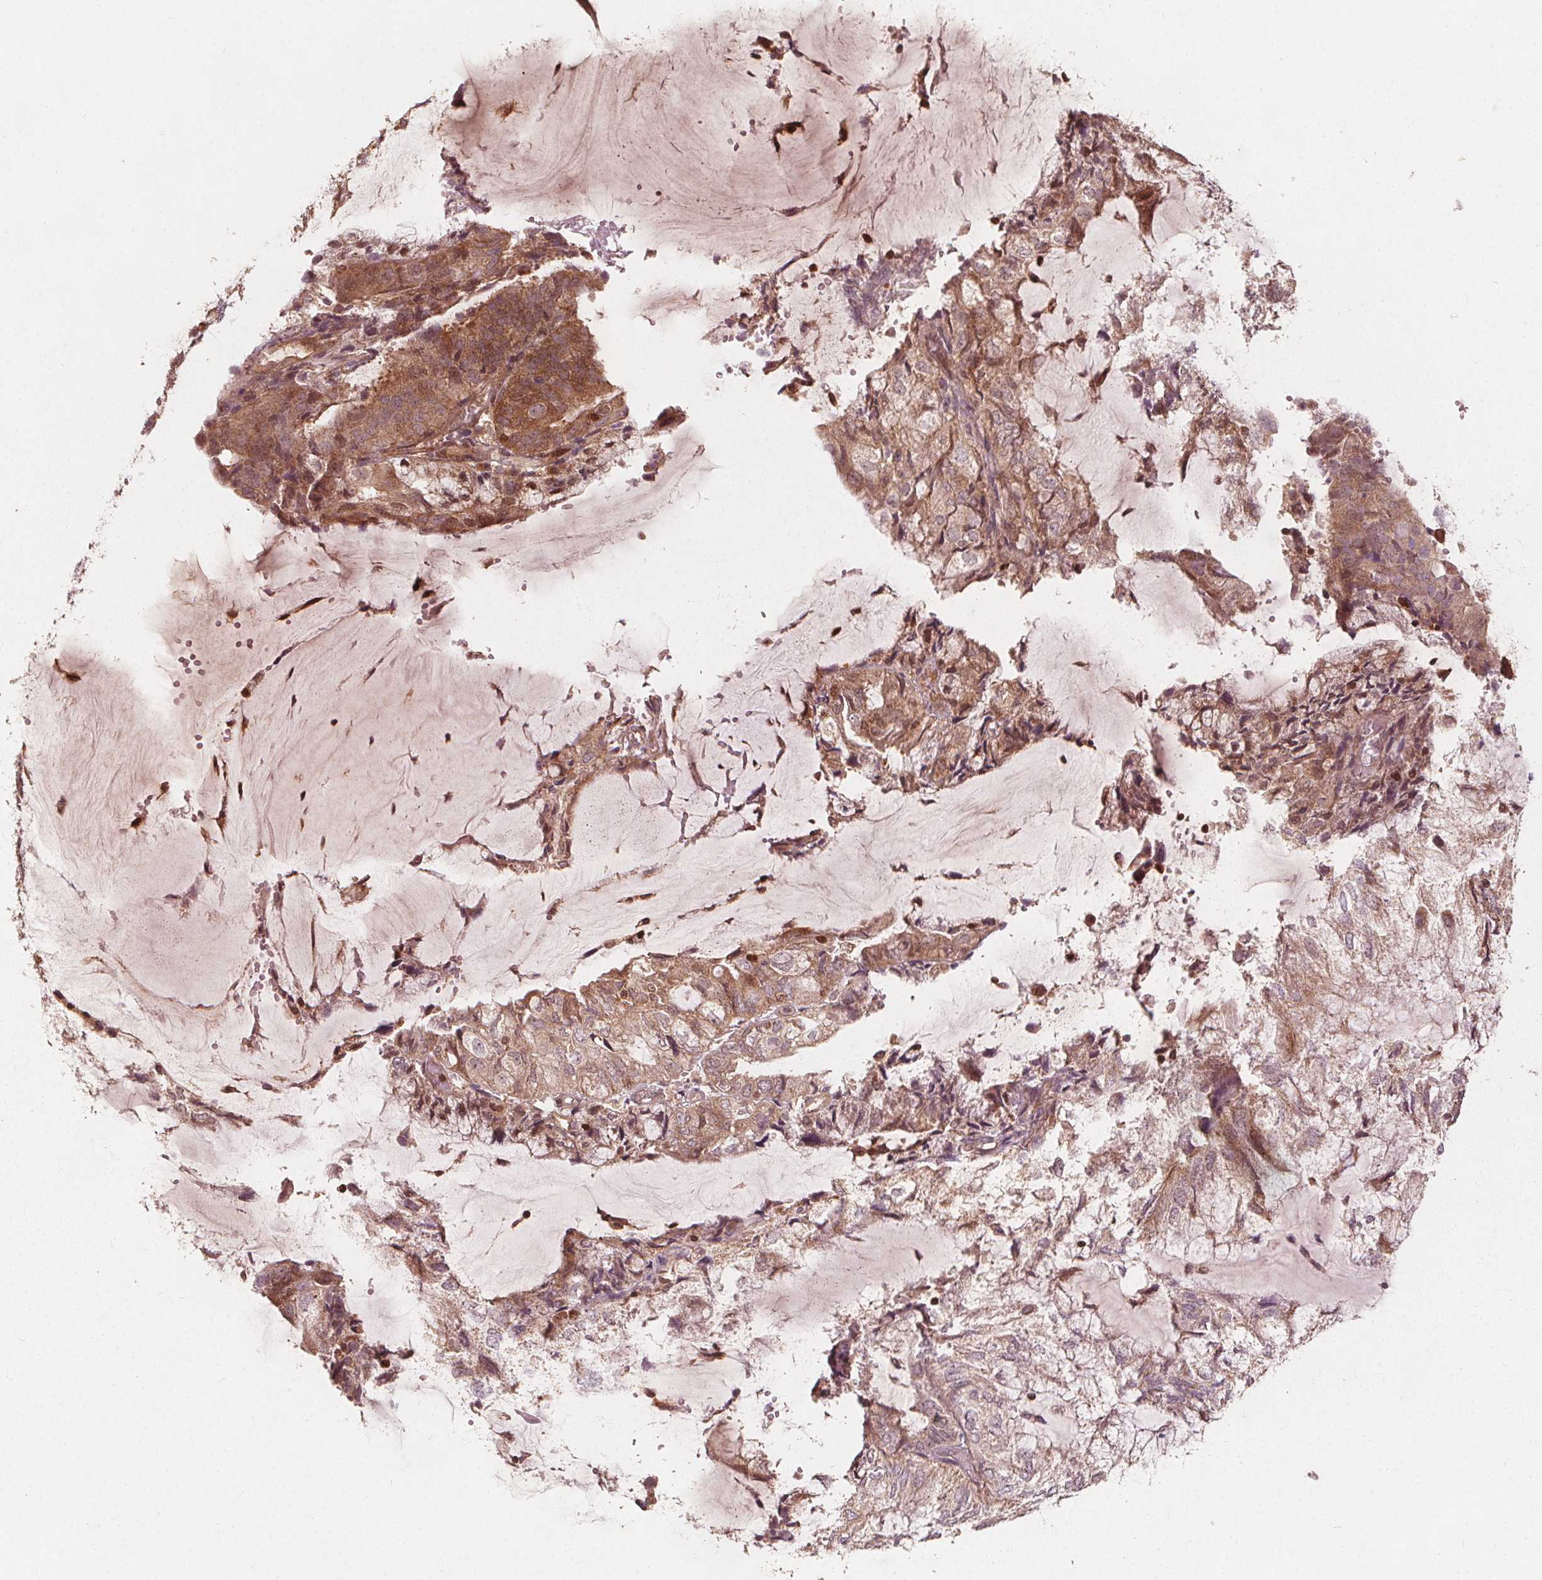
{"staining": {"intensity": "moderate", "quantity": ">75%", "location": "cytoplasmic/membranous"}, "tissue": "endometrial cancer", "cell_type": "Tumor cells", "image_type": "cancer", "snomed": [{"axis": "morphology", "description": "Adenocarcinoma, NOS"}, {"axis": "topography", "description": "Endometrium"}], "caption": "This histopathology image demonstrates immunohistochemistry (IHC) staining of endometrial adenocarcinoma, with medium moderate cytoplasmic/membranous staining in about >75% of tumor cells.", "gene": "AIP", "patient": {"sex": "female", "age": 81}}